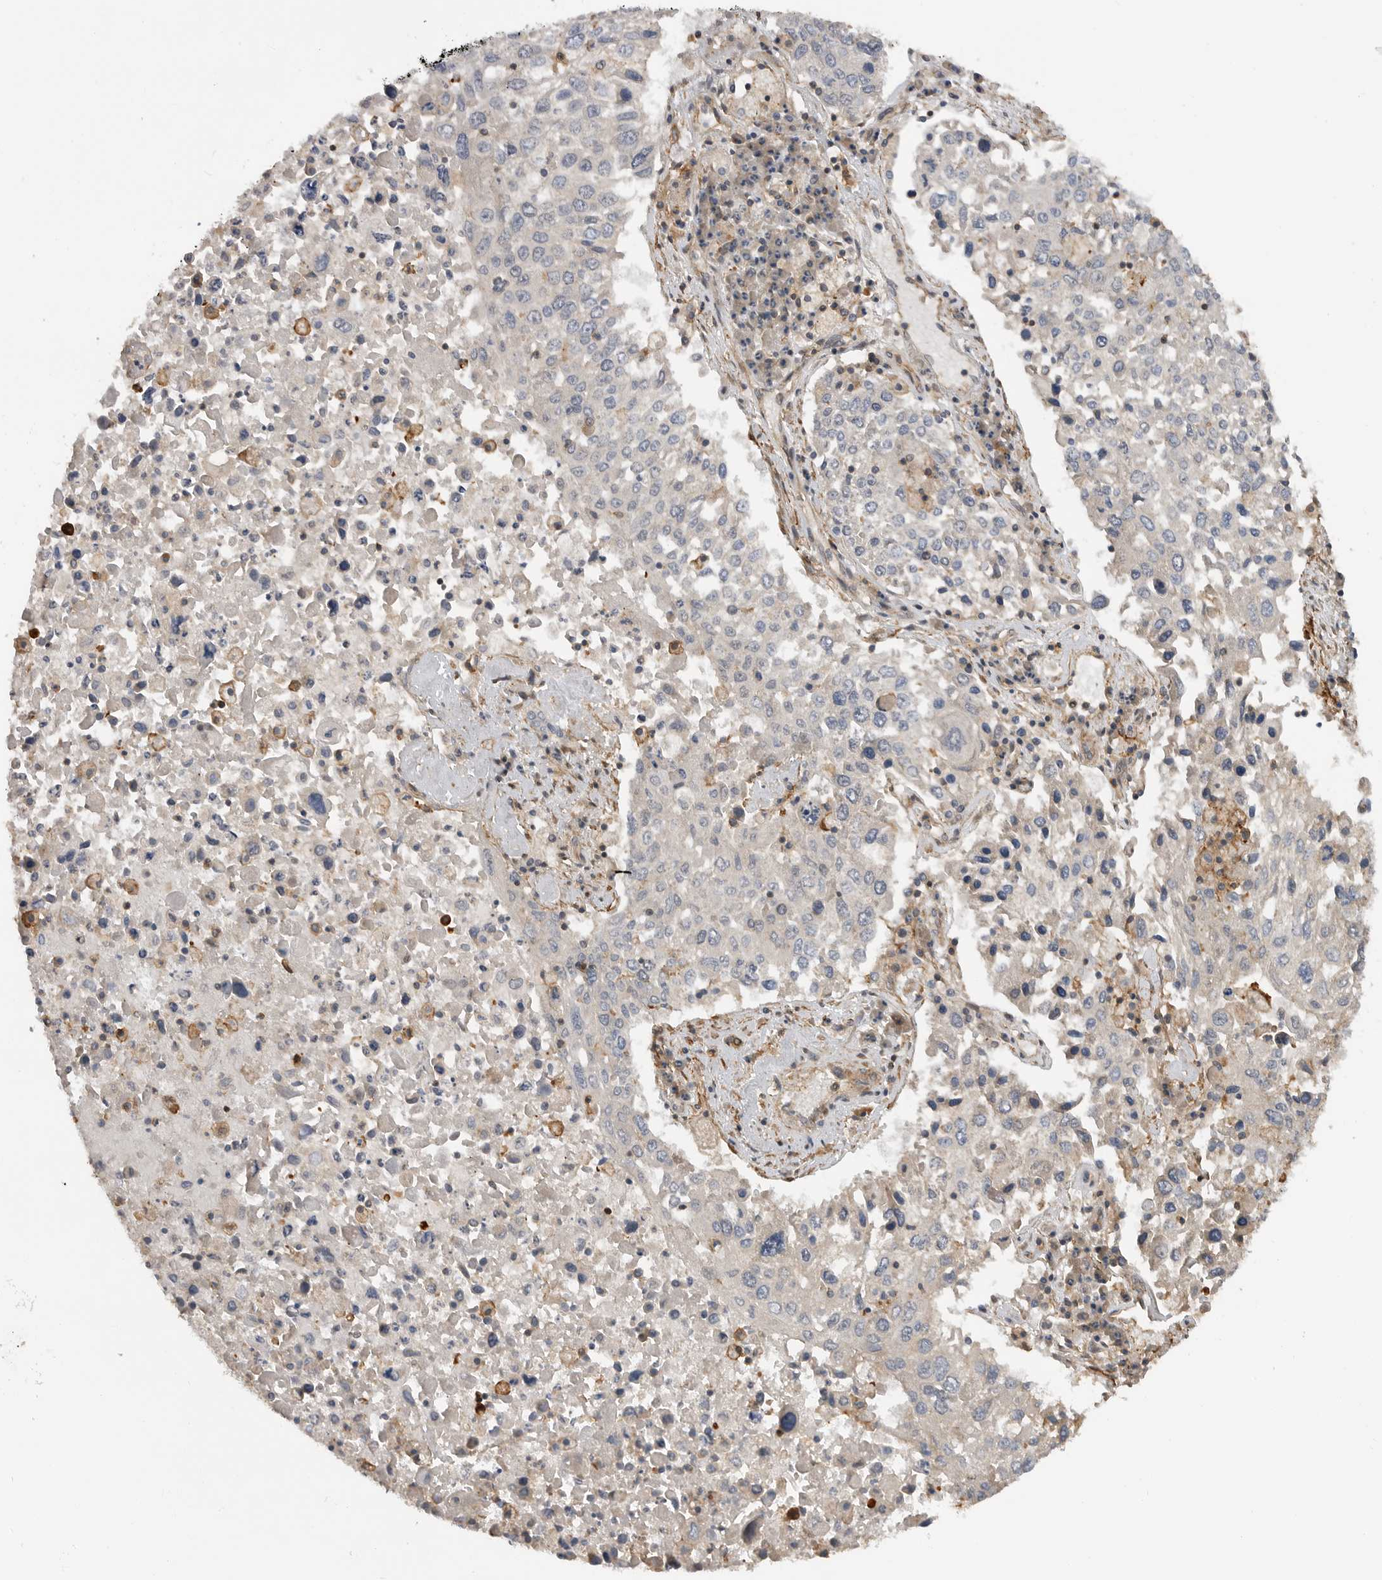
{"staining": {"intensity": "negative", "quantity": "none", "location": "none"}, "tissue": "lung cancer", "cell_type": "Tumor cells", "image_type": "cancer", "snomed": [{"axis": "morphology", "description": "Squamous cell carcinoma, NOS"}, {"axis": "topography", "description": "Lung"}], "caption": "This is an immunohistochemistry histopathology image of squamous cell carcinoma (lung). There is no staining in tumor cells.", "gene": "TRIM56", "patient": {"sex": "male", "age": 65}}